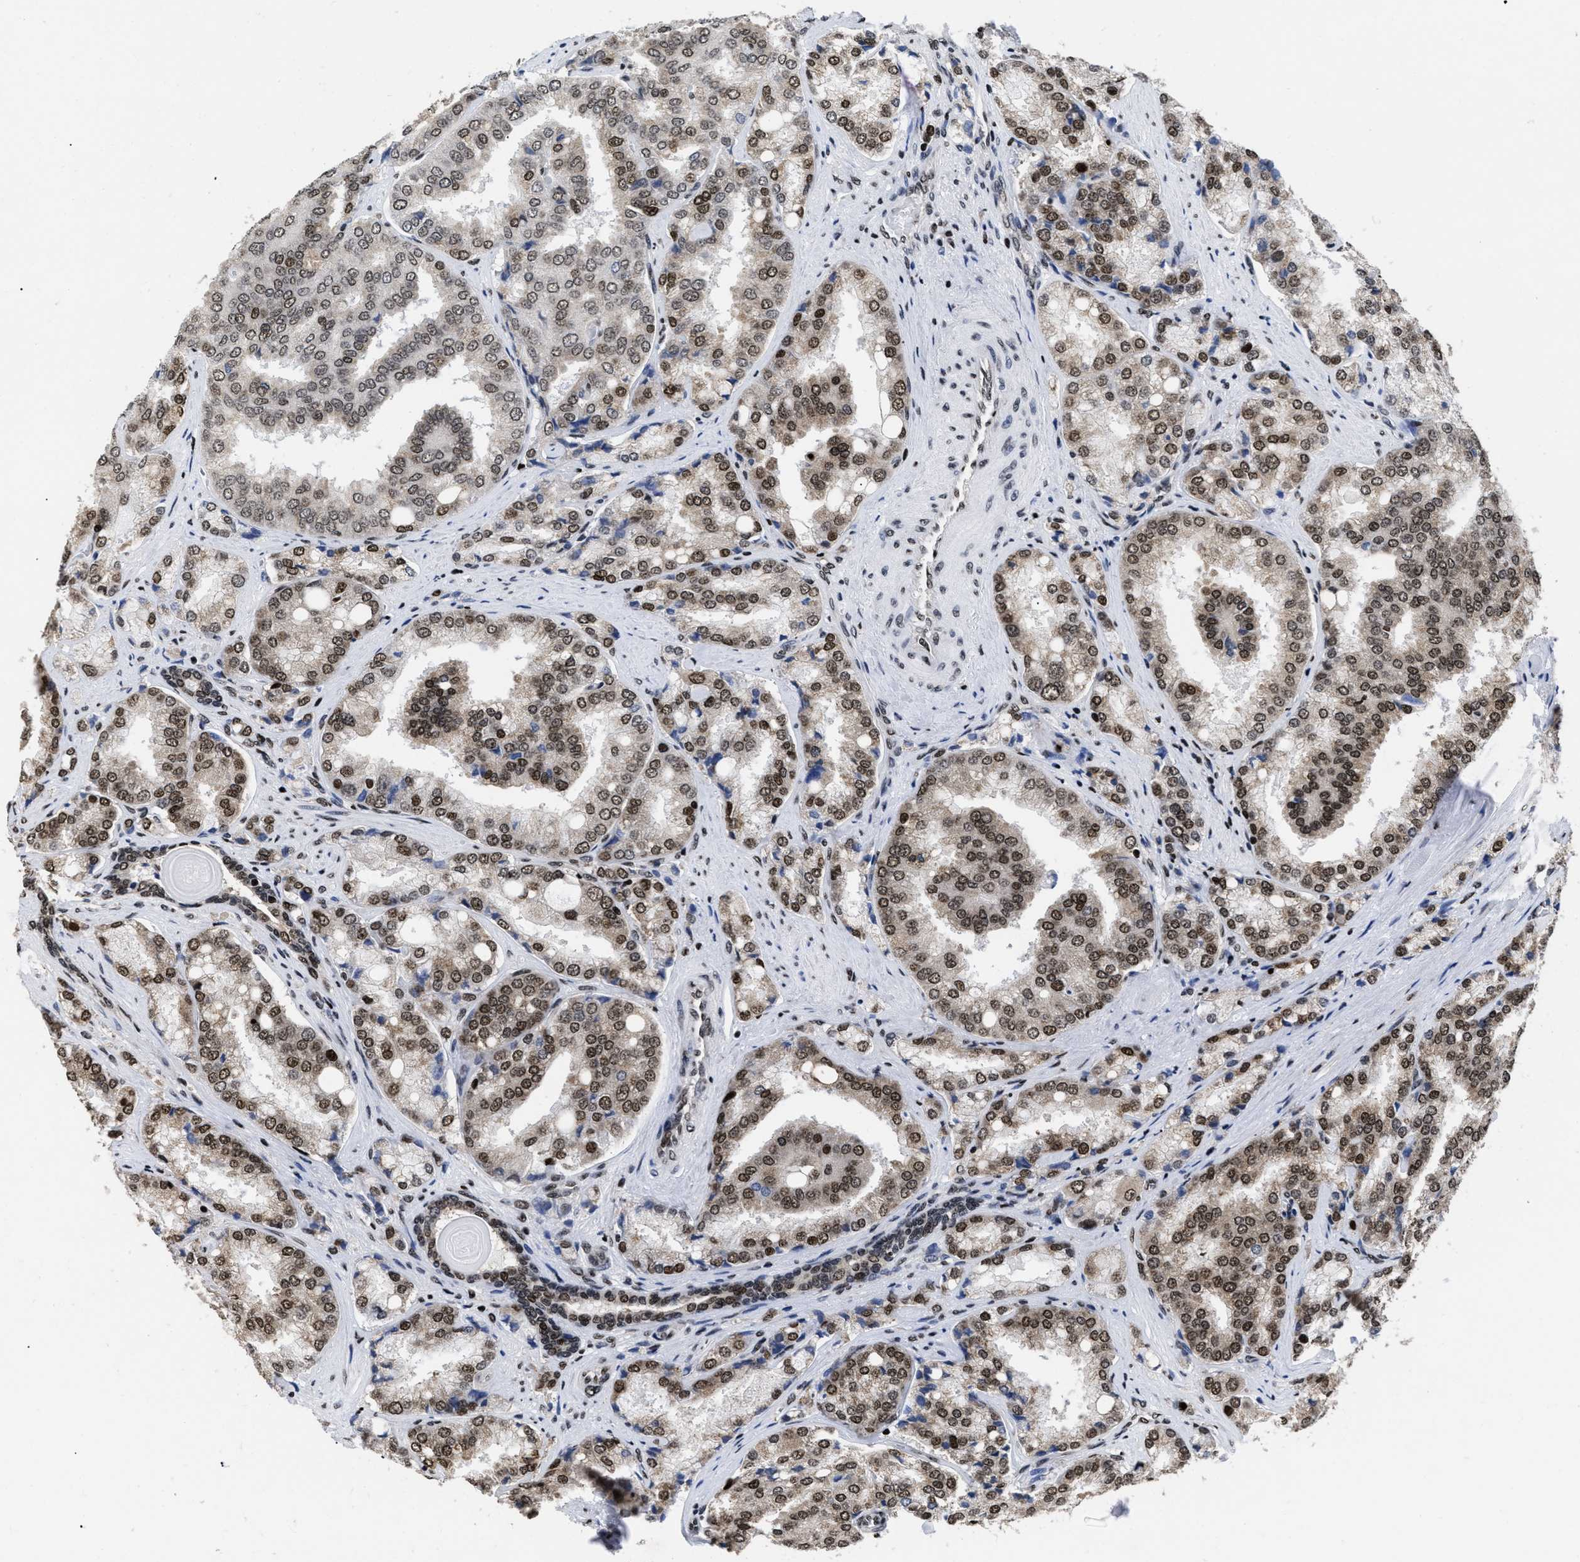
{"staining": {"intensity": "moderate", "quantity": ">75%", "location": "nuclear"}, "tissue": "prostate cancer", "cell_type": "Tumor cells", "image_type": "cancer", "snomed": [{"axis": "morphology", "description": "Adenocarcinoma, High grade"}, {"axis": "topography", "description": "Prostate"}], "caption": "Immunohistochemical staining of human prostate cancer (adenocarcinoma (high-grade)) reveals moderate nuclear protein positivity in approximately >75% of tumor cells.", "gene": "CALHM3", "patient": {"sex": "male", "age": 50}}